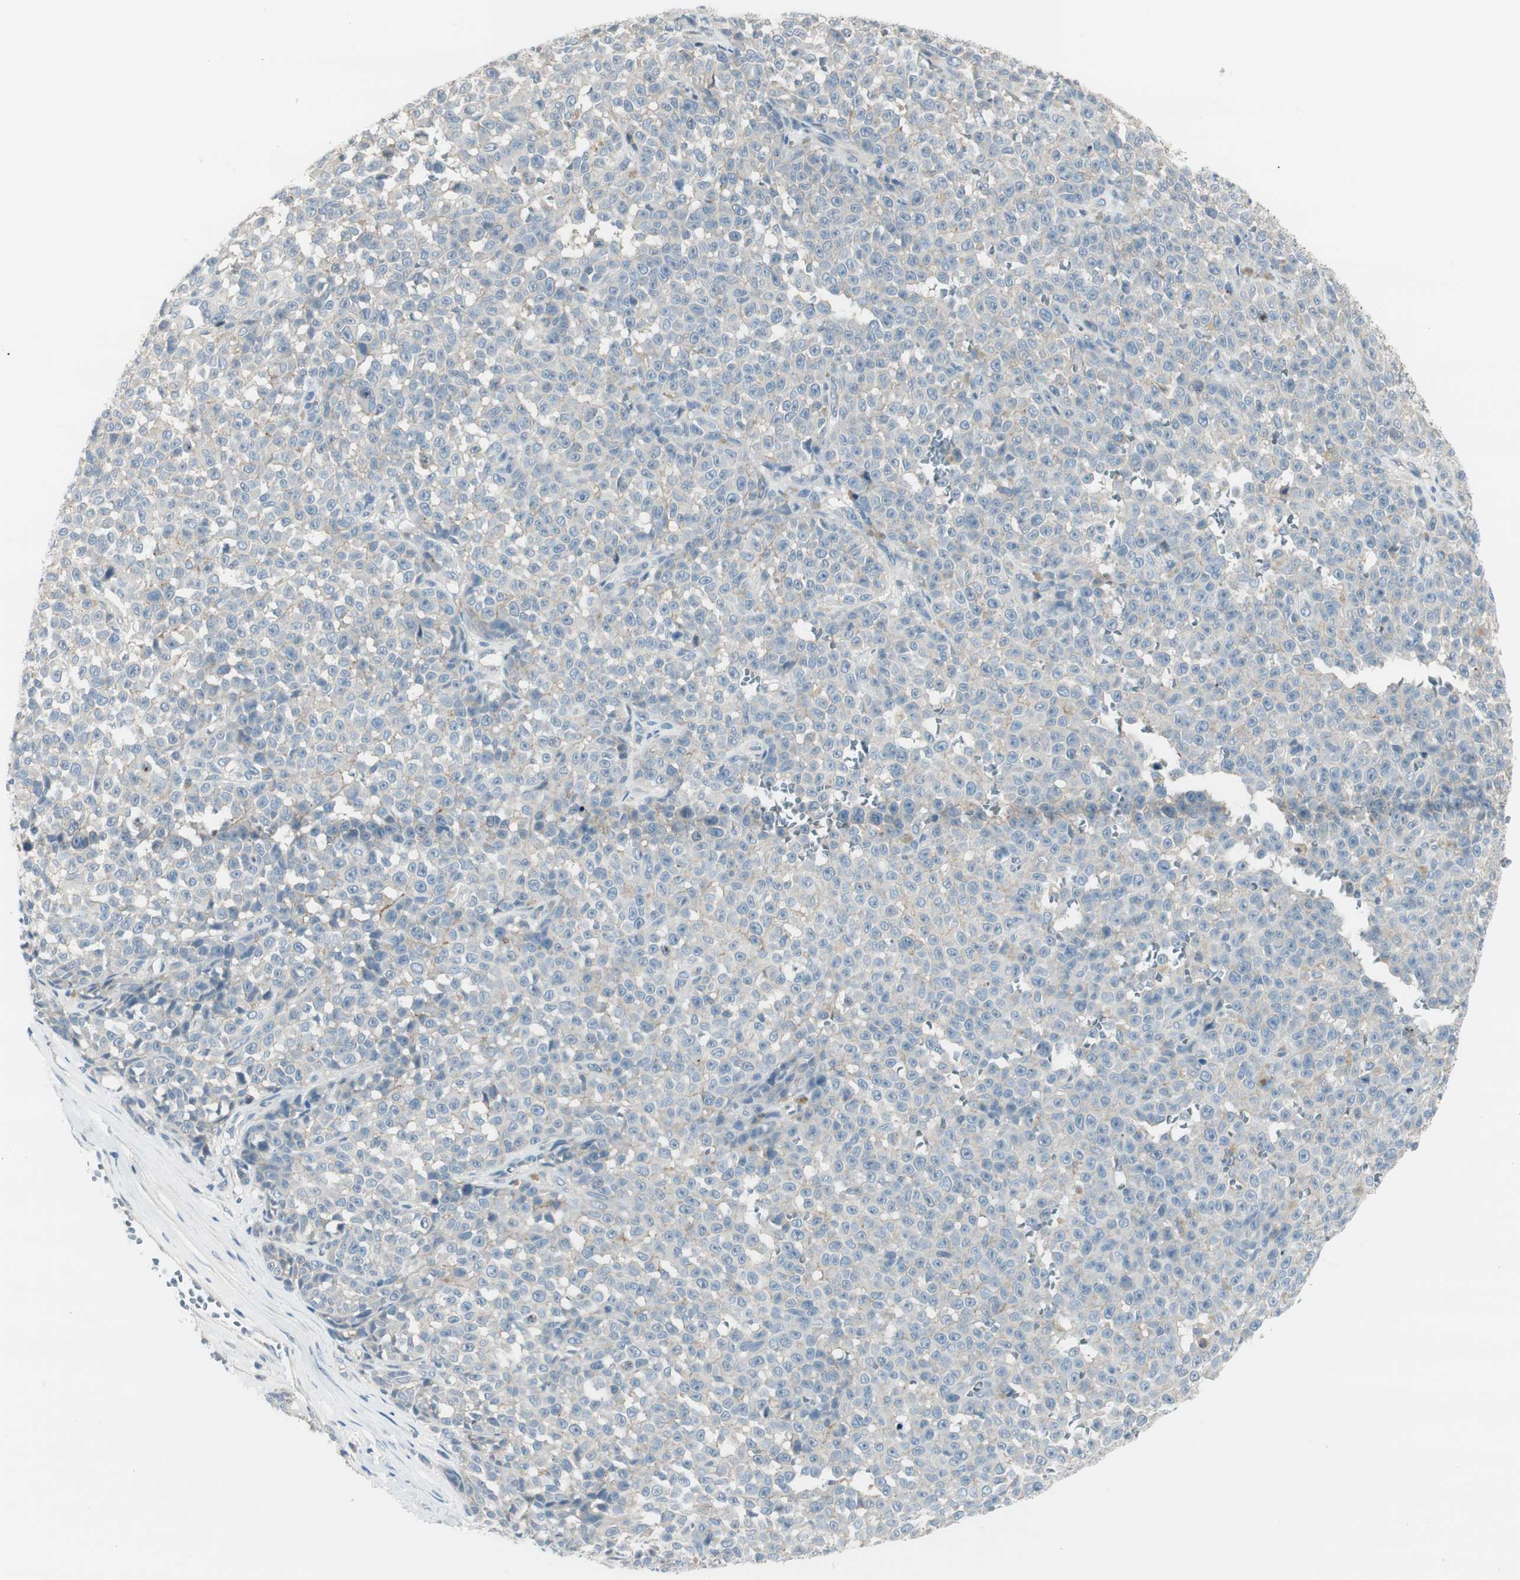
{"staining": {"intensity": "negative", "quantity": "none", "location": "none"}, "tissue": "melanoma", "cell_type": "Tumor cells", "image_type": "cancer", "snomed": [{"axis": "morphology", "description": "Malignant melanoma, NOS"}, {"axis": "topography", "description": "Skin"}], "caption": "An IHC image of melanoma is shown. There is no staining in tumor cells of melanoma.", "gene": "EVA1A", "patient": {"sex": "female", "age": 82}}